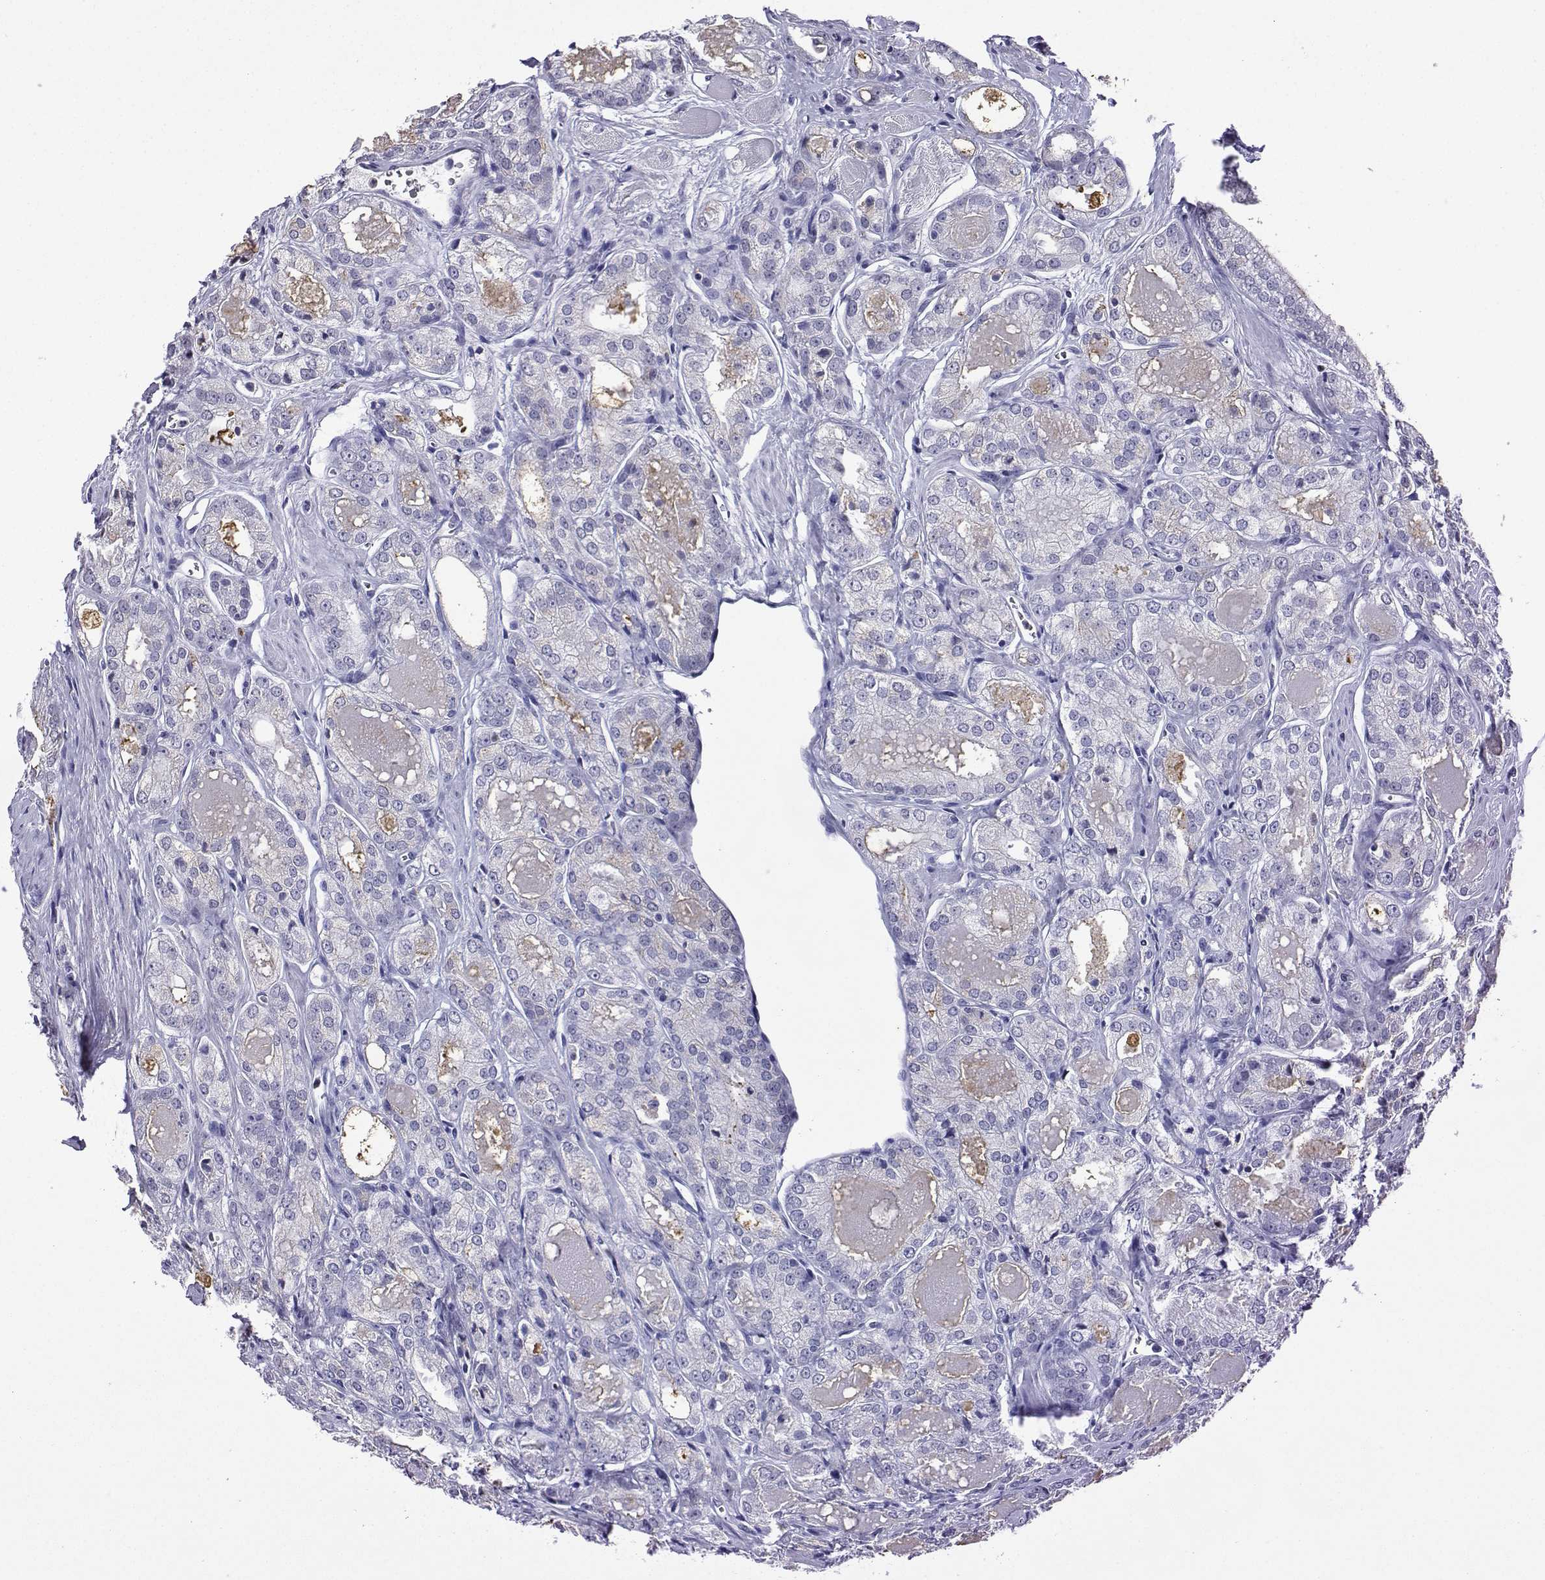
{"staining": {"intensity": "negative", "quantity": "none", "location": "none"}, "tissue": "prostate cancer", "cell_type": "Tumor cells", "image_type": "cancer", "snomed": [{"axis": "morphology", "description": "Adenocarcinoma, NOS"}, {"axis": "morphology", "description": "Adenocarcinoma, High grade"}, {"axis": "topography", "description": "Prostate"}], "caption": "IHC micrograph of prostate high-grade adenocarcinoma stained for a protein (brown), which displays no staining in tumor cells.", "gene": "LRFN2", "patient": {"sex": "male", "age": 70}}